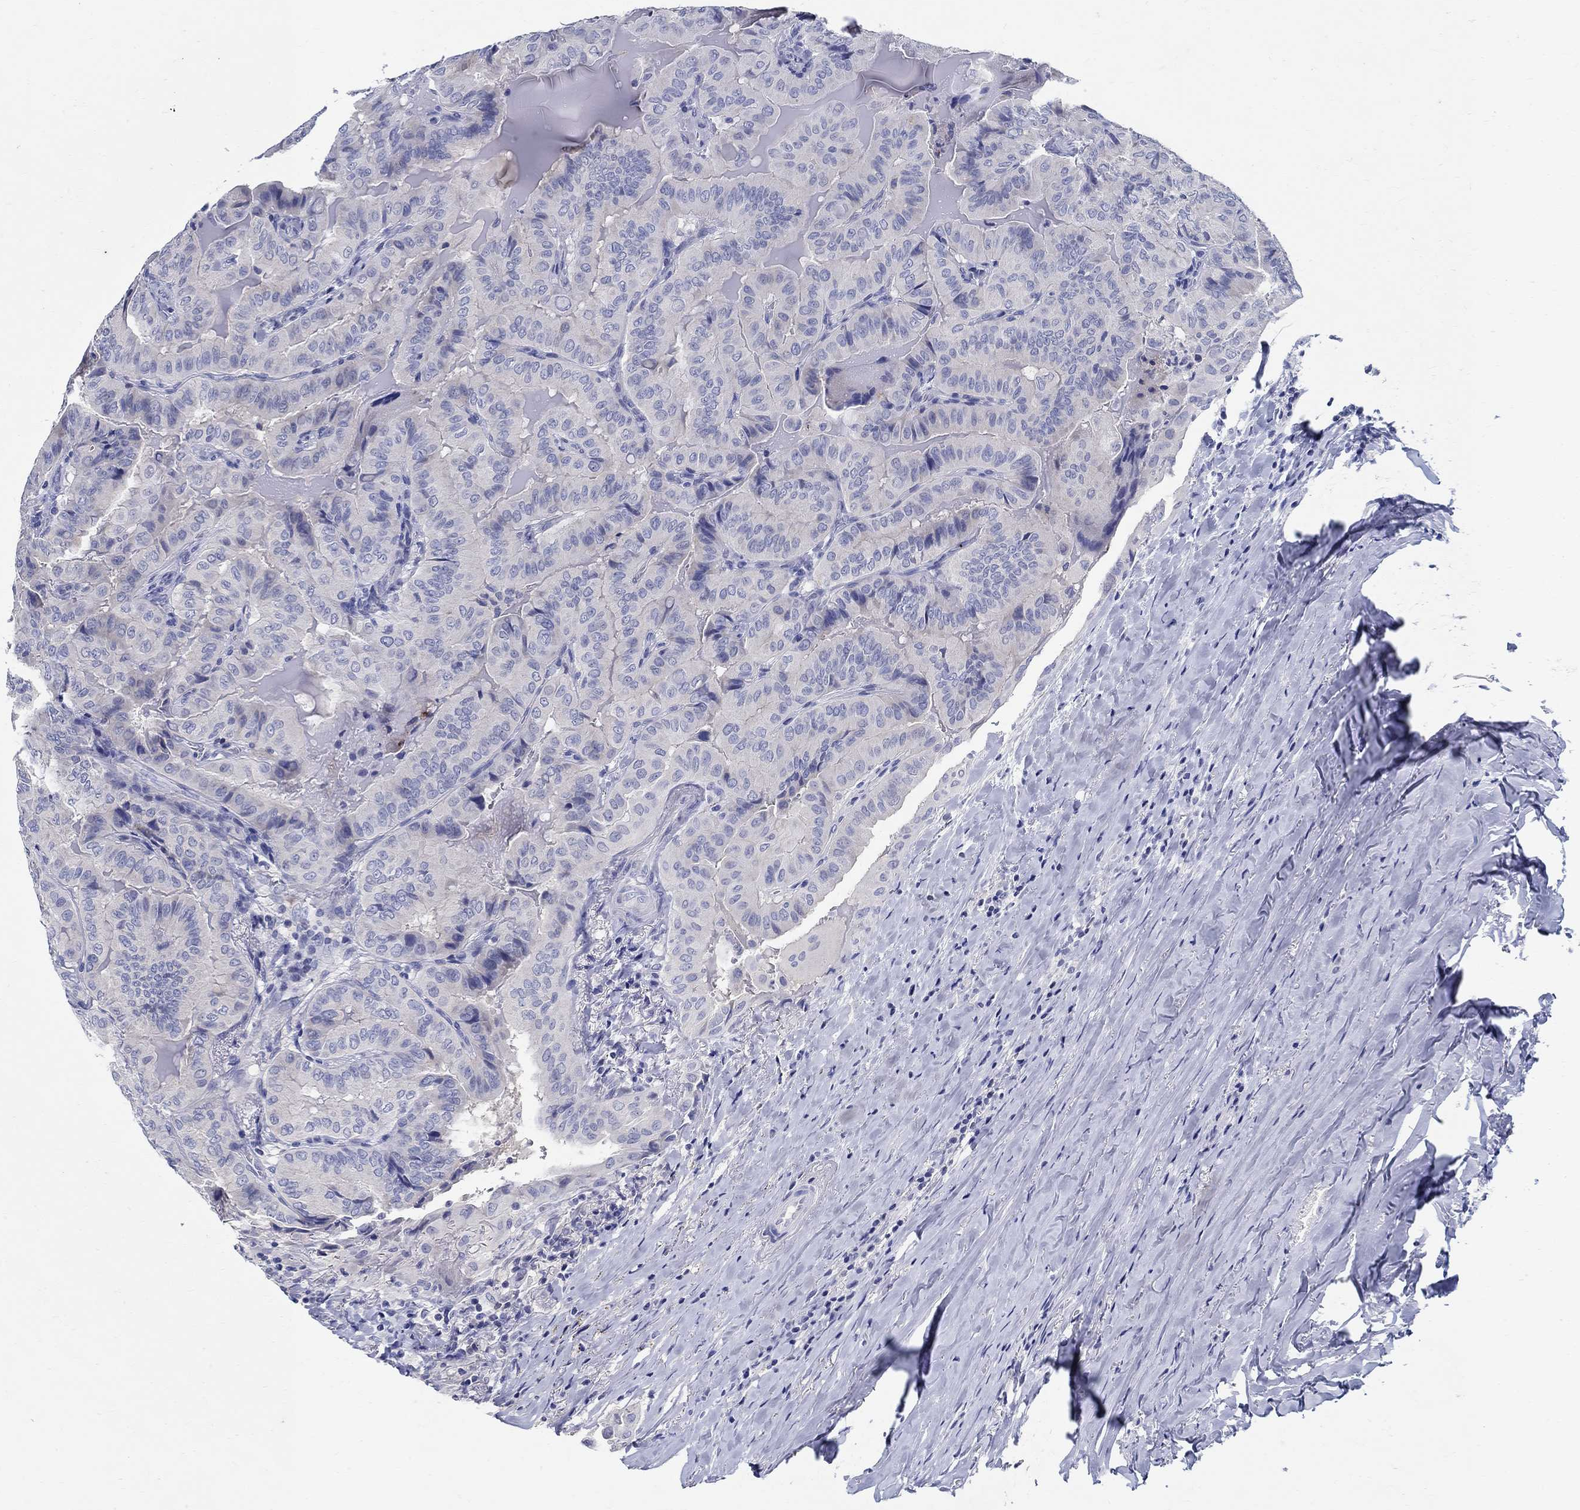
{"staining": {"intensity": "negative", "quantity": "none", "location": "none"}, "tissue": "thyroid cancer", "cell_type": "Tumor cells", "image_type": "cancer", "snomed": [{"axis": "morphology", "description": "Papillary adenocarcinoma, NOS"}, {"axis": "topography", "description": "Thyroid gland"}], "caption": "DAB immunohistochemical staining of papillary adenocarcinoma (thyroid) exhibits no significant positivity in tumor cells.", "gene": "CRYGD", "patient": {"sex": "female", "age": 68}}